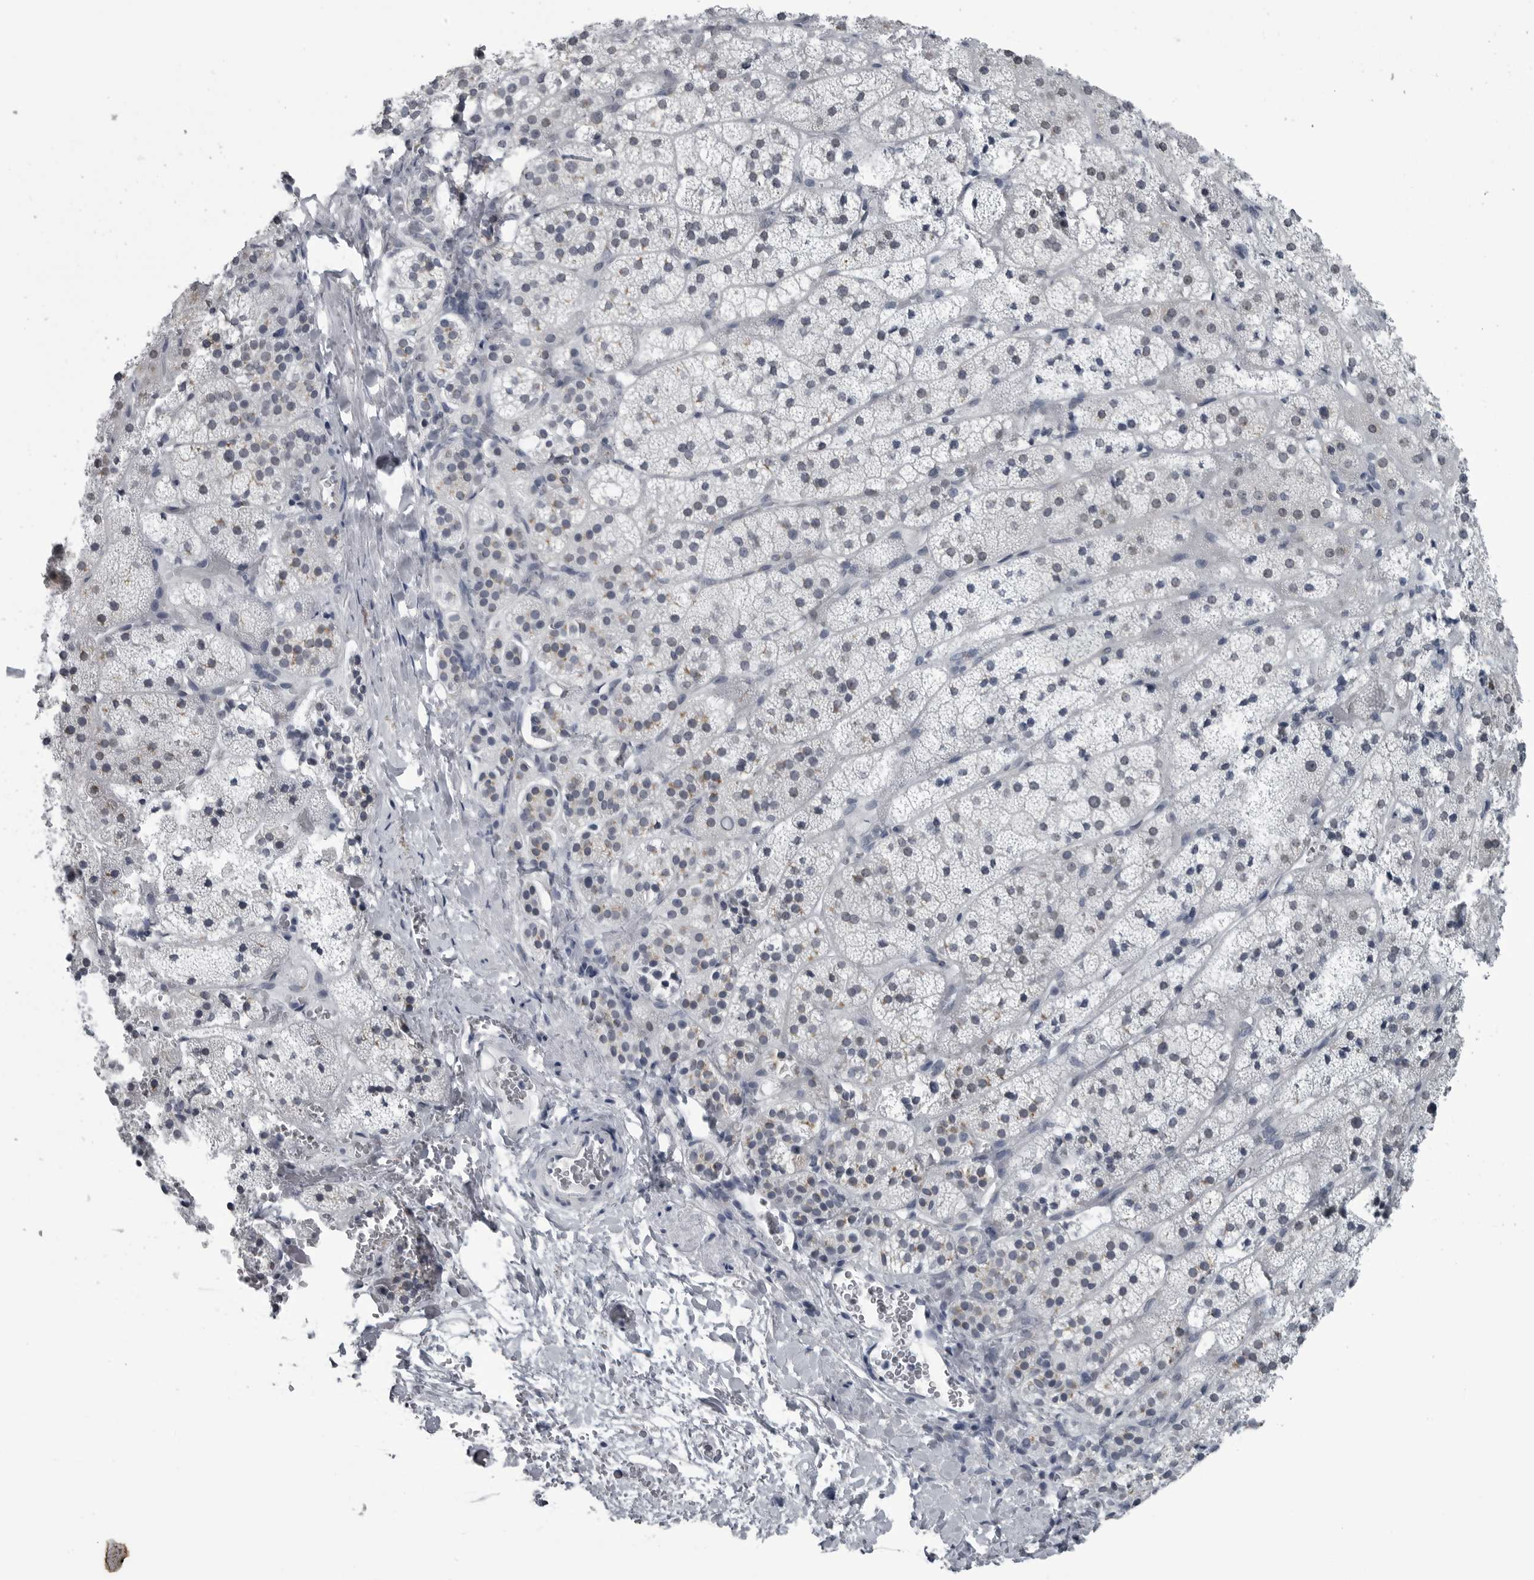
{"staining": {"intensity": "weak", "quantity": "<25%", "location": "cytoplasmic/membranous"}, "tissue": "adrenal gland", "cell_type": "Glandular cells", "image_type": "normal", "snomed": [{"axis": "morphology", "description": "Normal tissue, NOS"}, {"axis": "topography", "description": "Adrenal gland"}], "caption": "Immunohistochemistry photomicrograph of unremarkable adrenal gland stained for a protein (brown), which displays no expression in glandular cells. Nuclei are stained in blue.", "gene": "MYOC", "patient": {"sex": "female", "age": 44}}